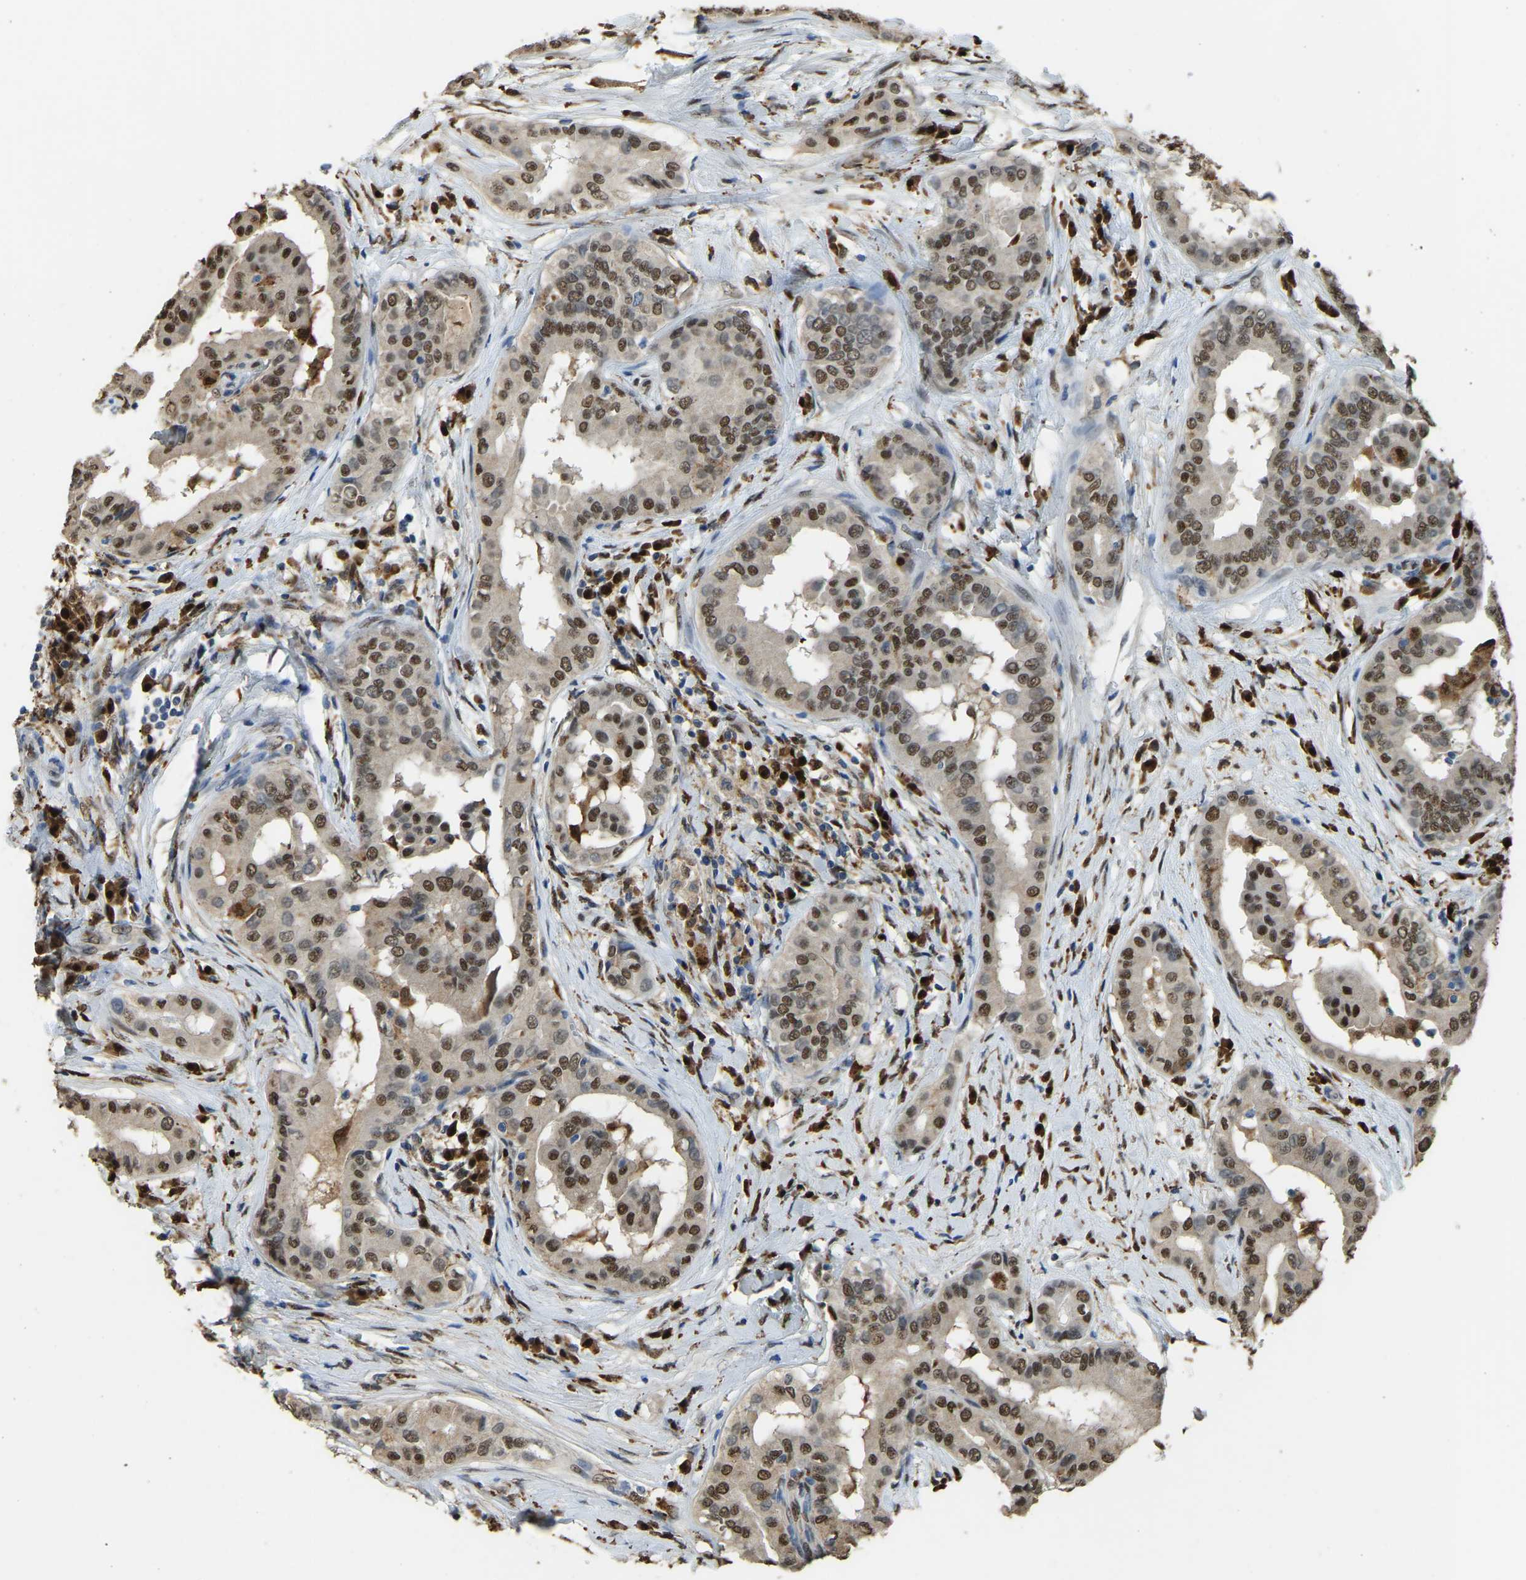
{"staining": {"intensity": "strong", "quantity": ">75%", "location": "cytoplasmic/membranous,nuclear"}, "tissue": "thyroid cancer", "cell_type": "Tumor cells", "image_type": "cancer", "snomed": [{"axis": "morphology", "description": "Papillary adenocarcinoma, NOS"}, {"axis": "topography", "description": "Thyroid gland"}], "caption": "The histopathology image shows staining of thyroid cancer (papillary adenocarcinoma), revealing strong cytoplasmic/membranous and nuclear protein positivity (brown color) within tumor cells.", "gene": "NANS", "patient": {"sex": "male", "age": 33}}